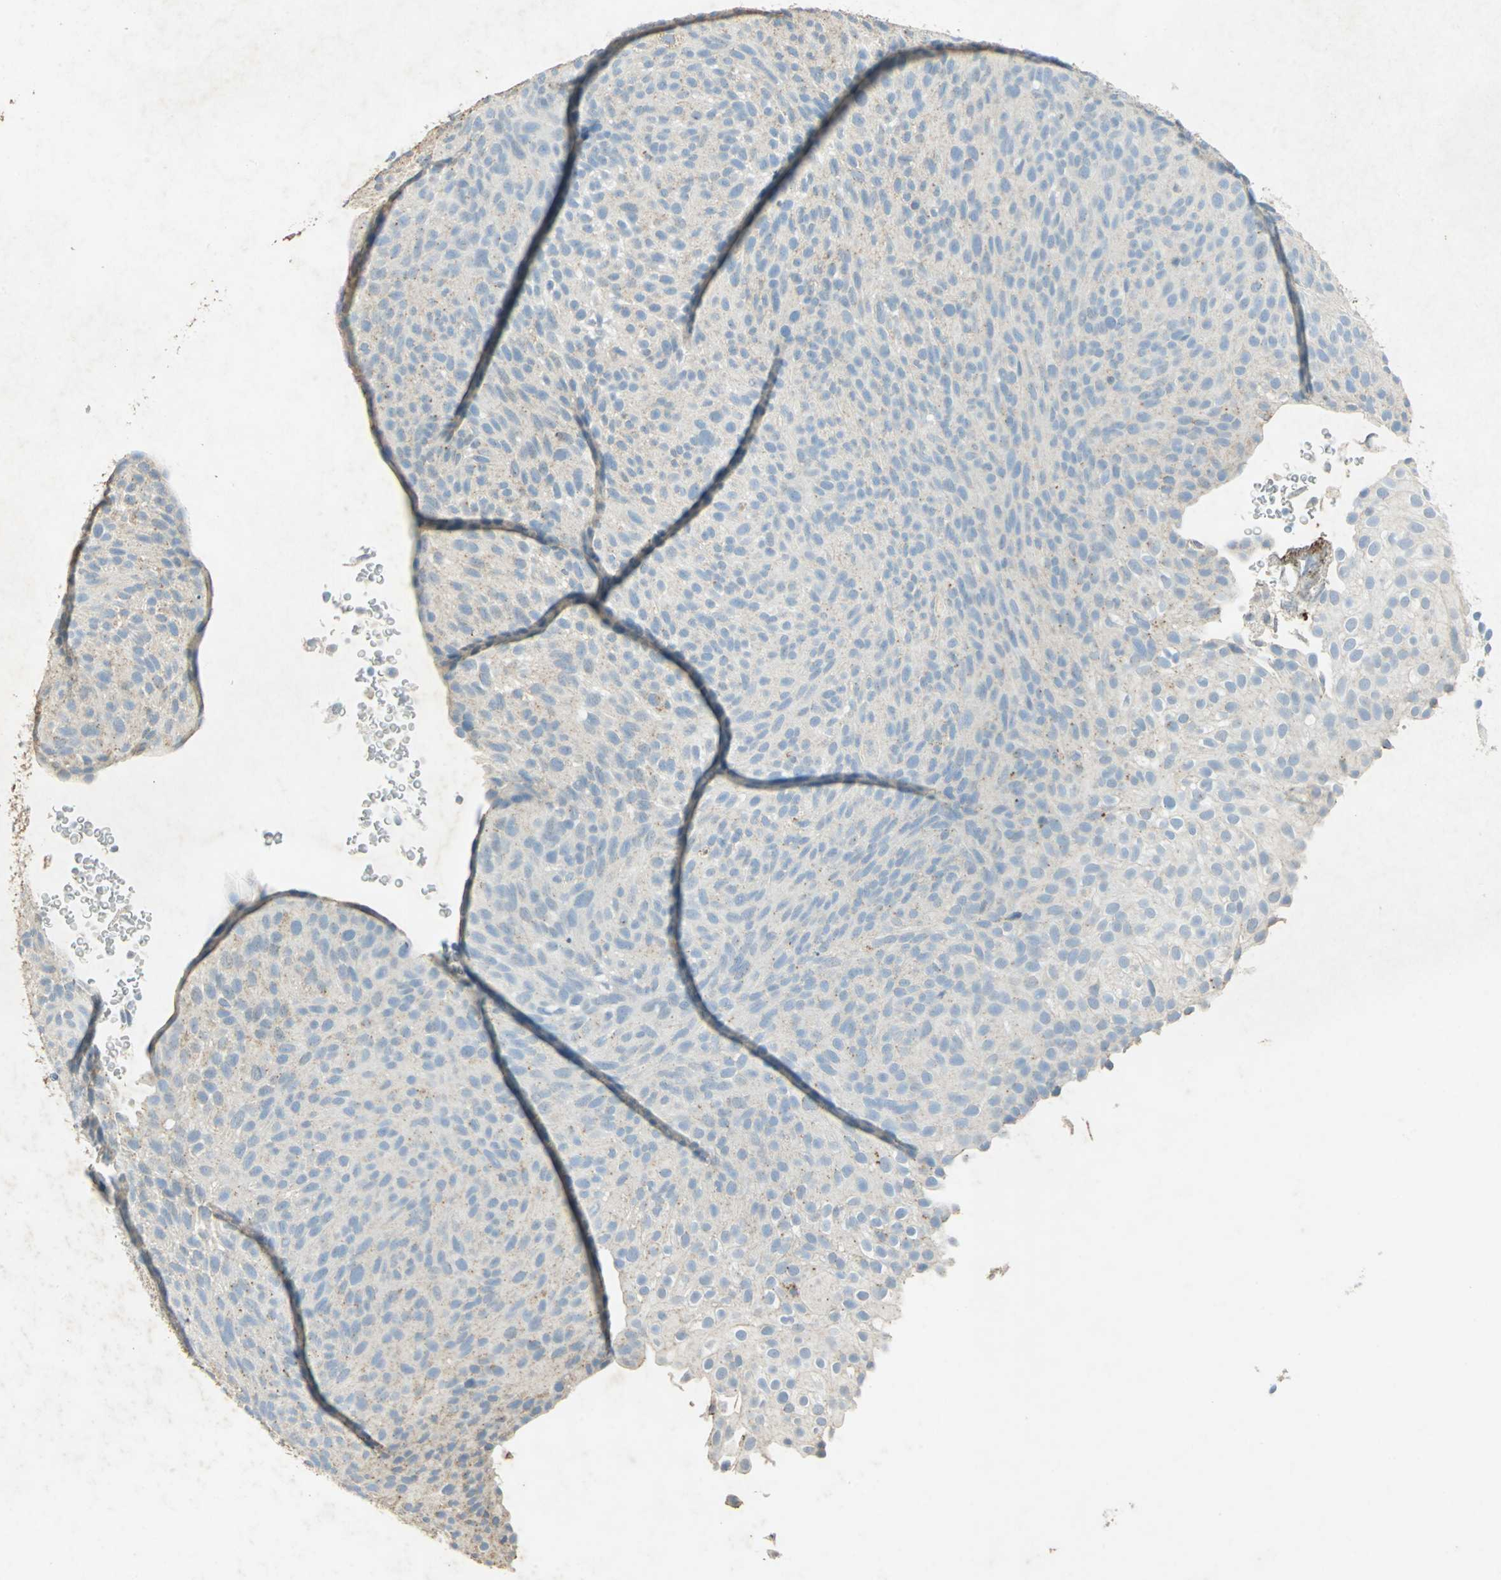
{"staining": {"intensity": "negative", "quantity": "none", "location": "none"}, "tissue": "urothelial cancer", "cell_type": "Tumor cells", "image_type": "cancer", "snomed": [{"axis": "morphology", "description": "Urothelial carcinoma, Low grade"}, {"axis": "topography", "description": "Urinary bladder"}], "caption": "An immunohistochemistry micrograph of urothelial cancer is shown. There is no staining in tumor cells of urothelial cancer.", "gene": "CAMK2B", "patient": {"sex": "male", "age": 78}}